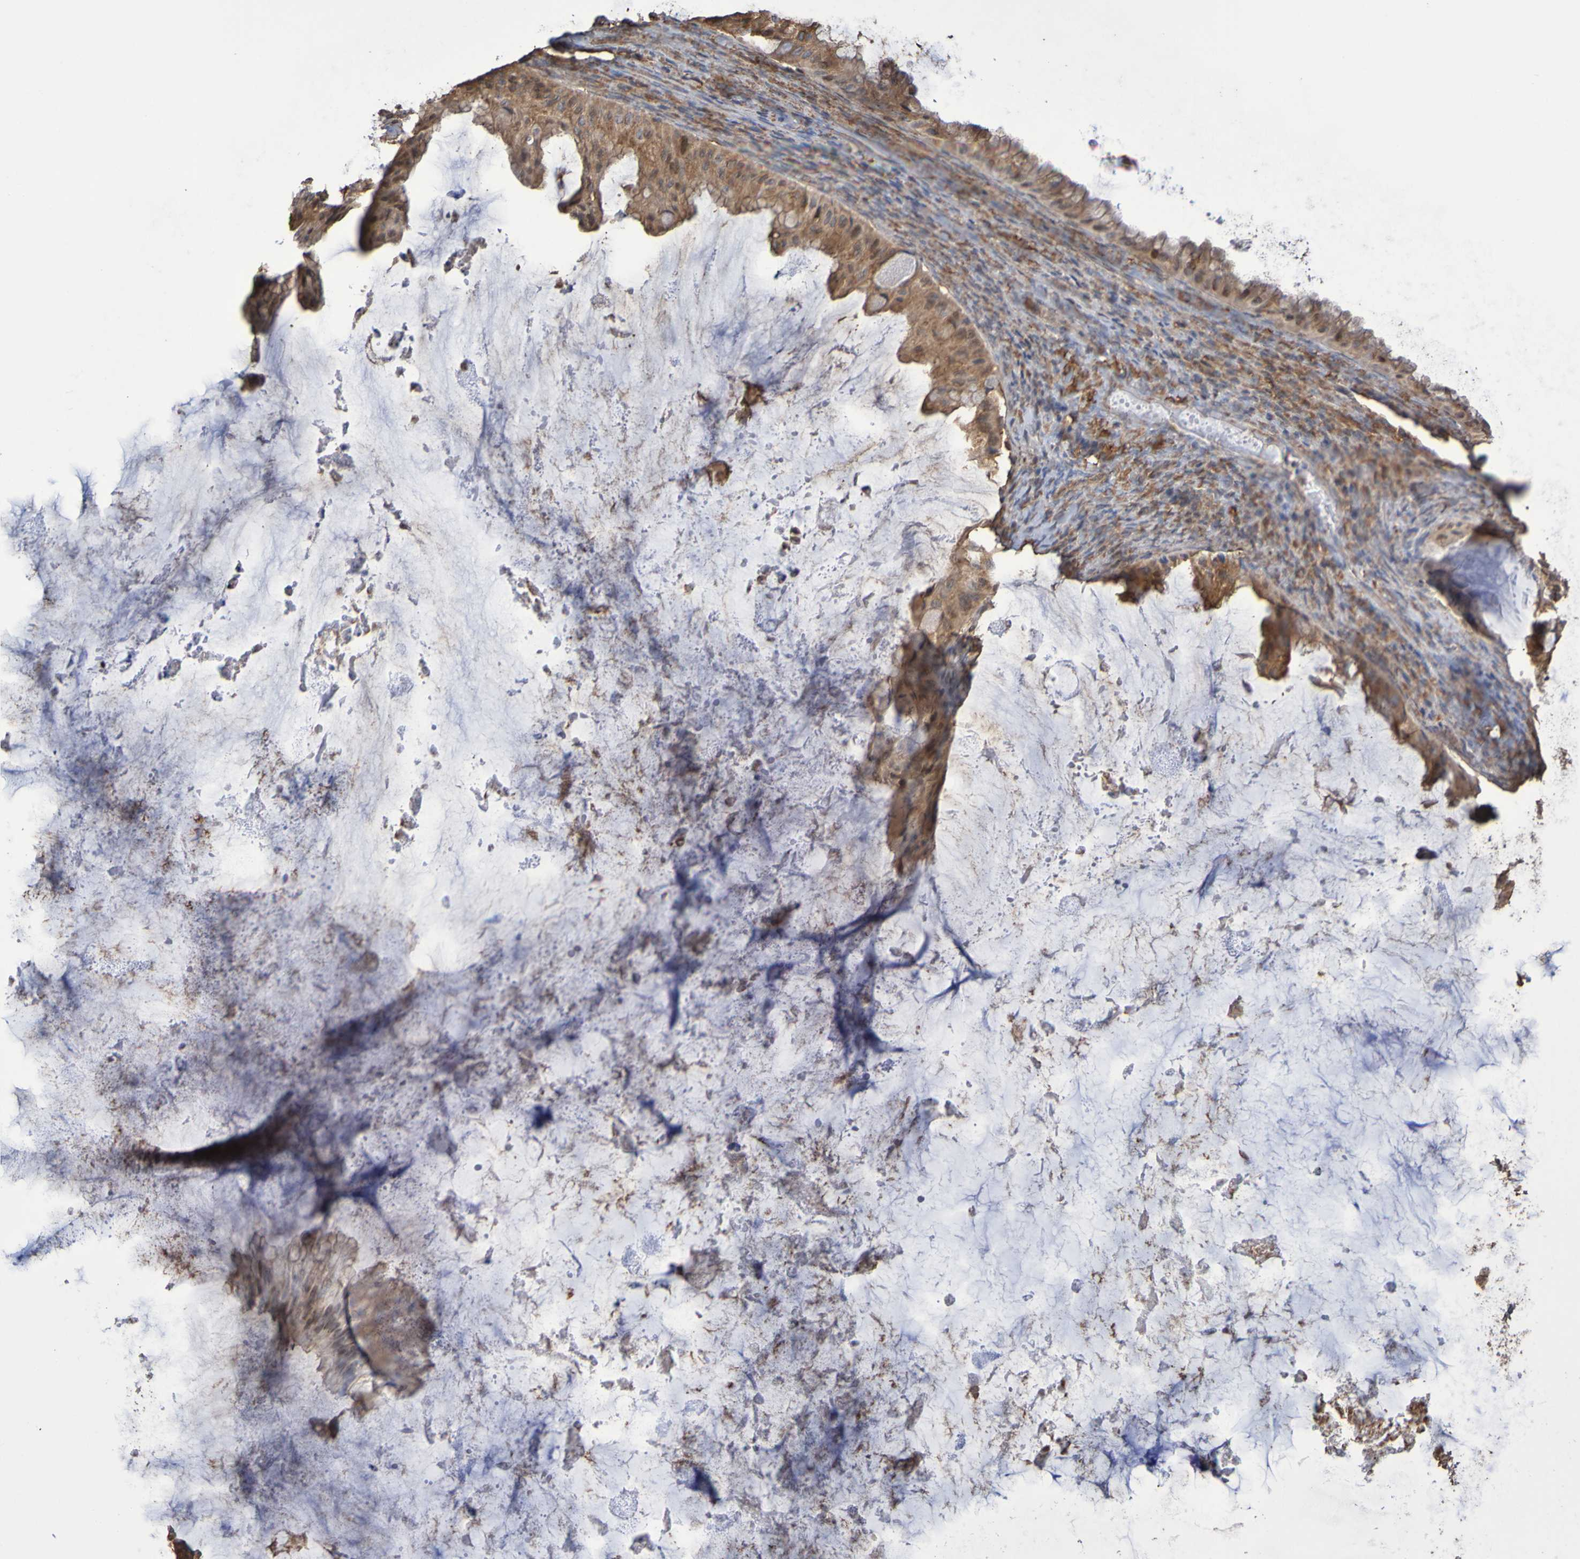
{"staining": {"intensity": "moderate", "quantity": ">75%", "location": "cytoplasmic/membranous"}, "tissue": "ovarian cancer", "cell_type": "Tumor cells", "image_type": "cancer", "snomed": [{"axis": "morphology", "description": "Cystadenocarcinoma, mucinous, NOS"}, {"axis": "topography", "description": "Ovary"}], "caption": "Moderate cytoplasmic/membranous positivity is identified in about >75% of tumor cells in mucinous cystadenocarcinoma (ovarian).", "gene": "RAB11A", "patient": {"sex": "female", "age": 61}}